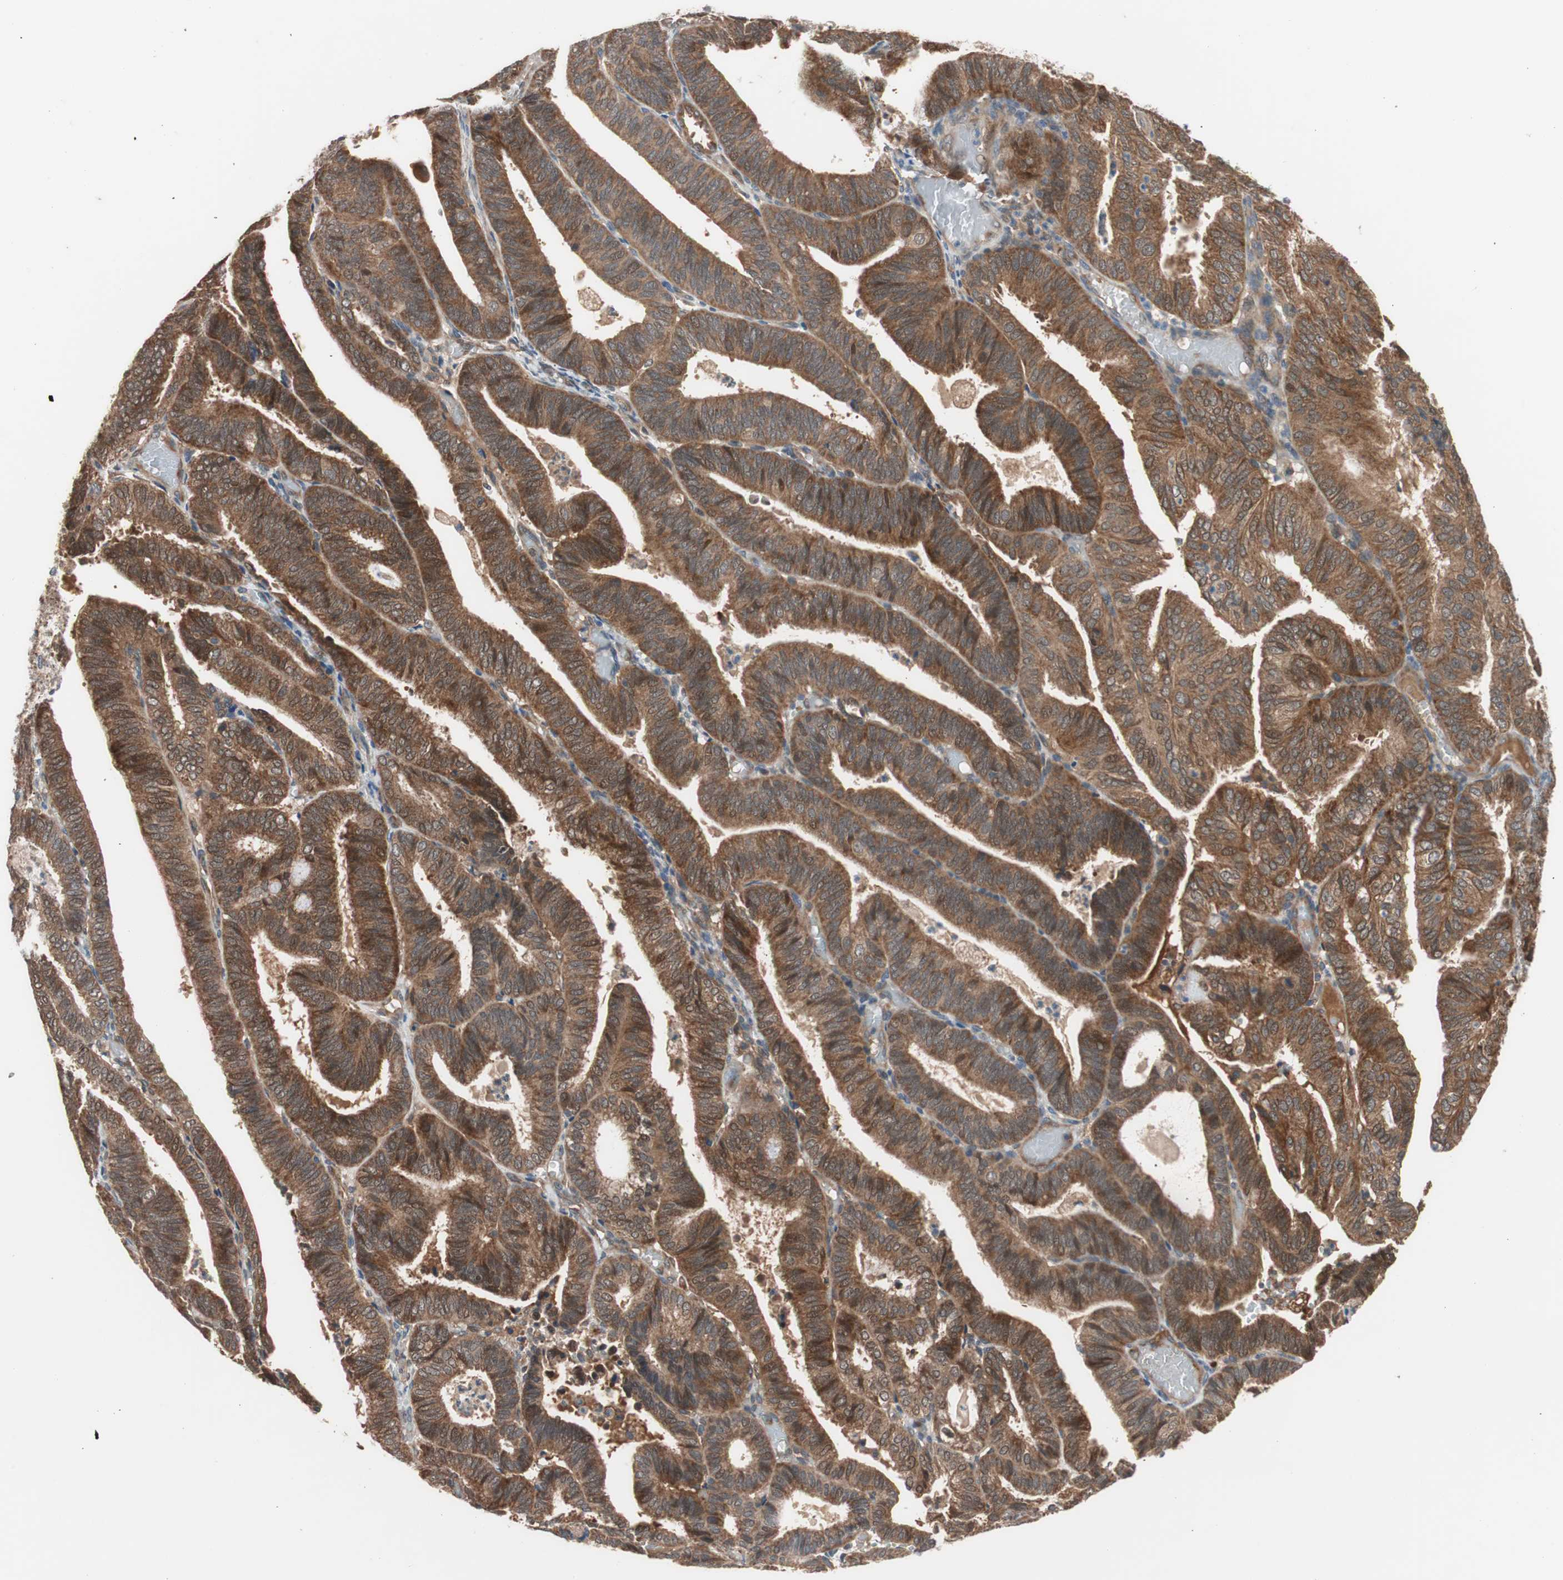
{"staining": {"intensity": "strong", "quantity": ">75%", "location": "cytoplasmic/membranous"}, "tissue": "endometrial cancer", "cell_type": "Tumor cells", "image_type": "cancer", "snomed": [{"axis": "morphology", "description": "Adenocarcinoma, NOS"}, {"axis": "topography", "description": "Uterus"}], "caption": "Immunohistochemical staining of adenocarcinoma (endometrial) reveals high levels of strong cytoplasmic/membranous positivity in approximately >75% of tumor cells.", "gene": "HMBS", "patient": {"sex": "female", "age": 60}}